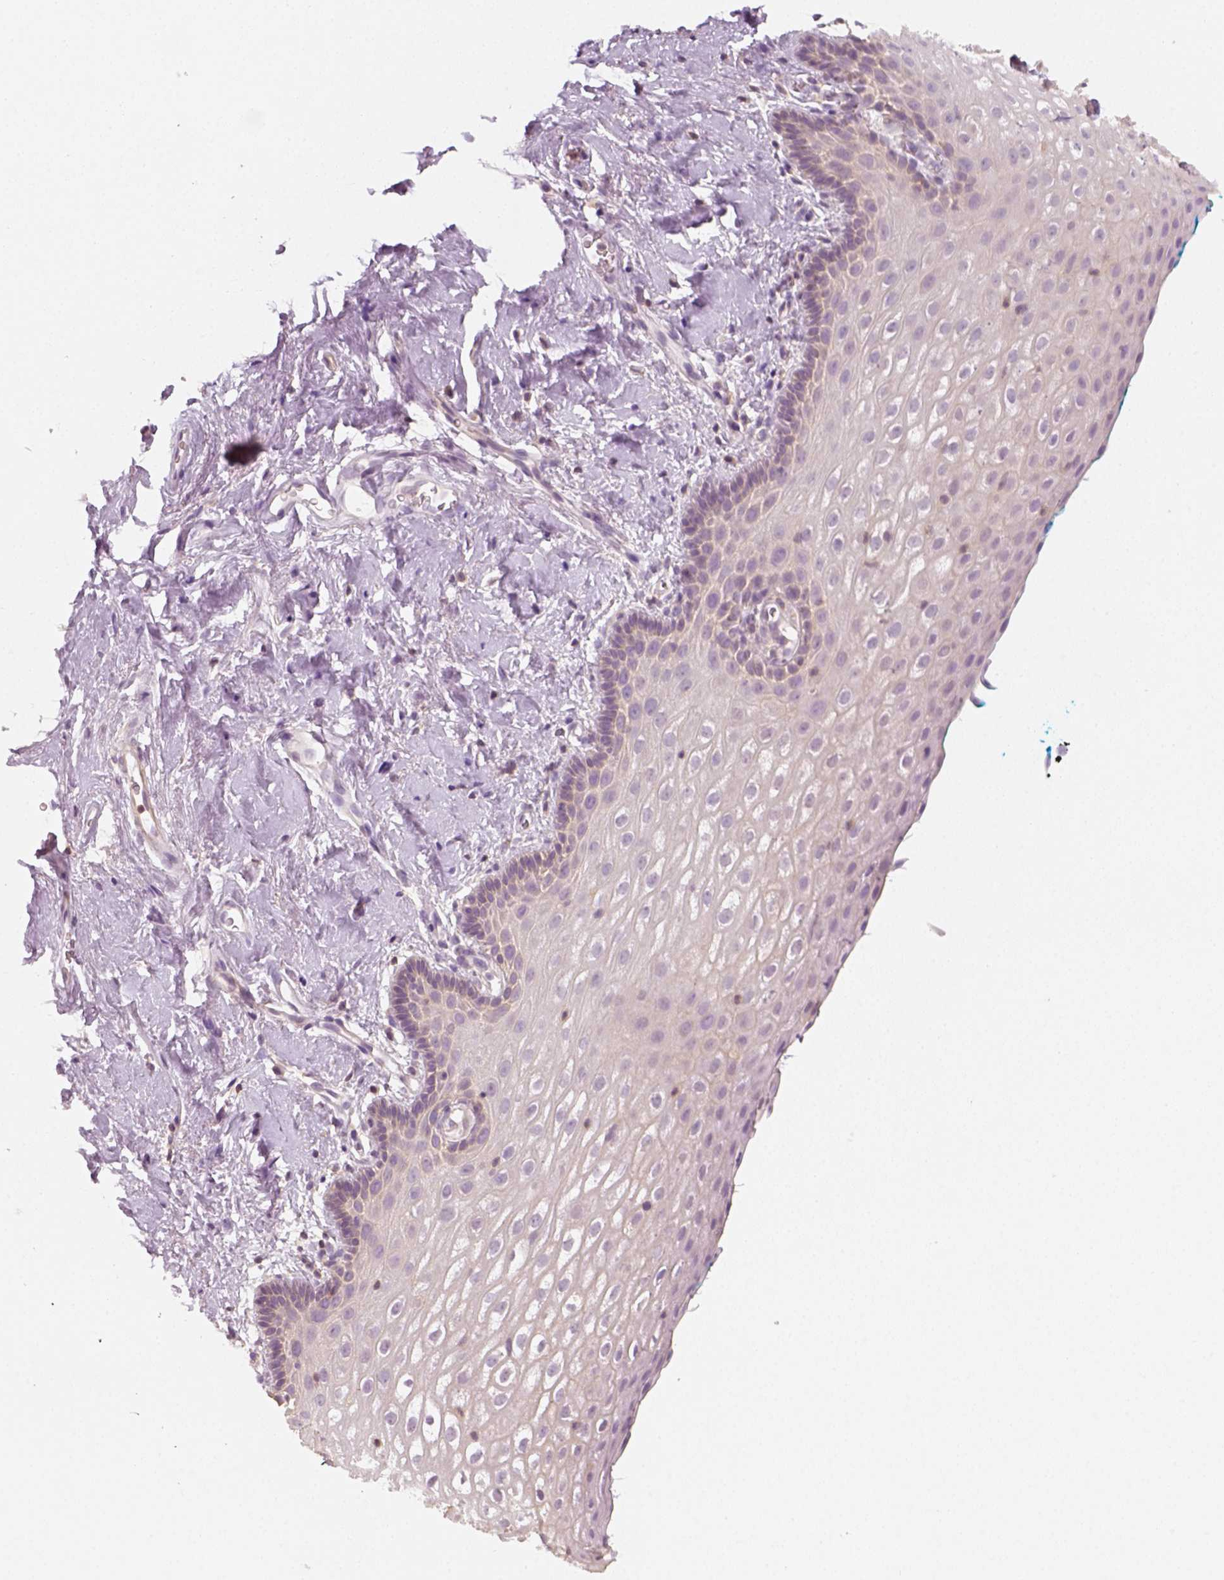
{"staining": {"intensity": "negative", "quantity": "none", "location": "none"}, "tissue": "vagina", "cell_type": "Squamous epithelial cells", "image_type": "normal", "snomed": [{"axis": "morphology", "description": "Normal tissue, NOS"}, {"axis": "morphology", "description": "Adenocarcinoma, NOS"}, {"axis": "topography", "description": "Rectum"}, {"axis": "topography", "description": "Vagina"}, {"axis": "topography", "description": "Peripheral nerve tissue"}], "caption": "A micrograph of vagina stained for a protein reveals no brown staining in squamous epithelial cells.", "gene": "EPHB1", "patient": {"sex": "female", "age": 71}}